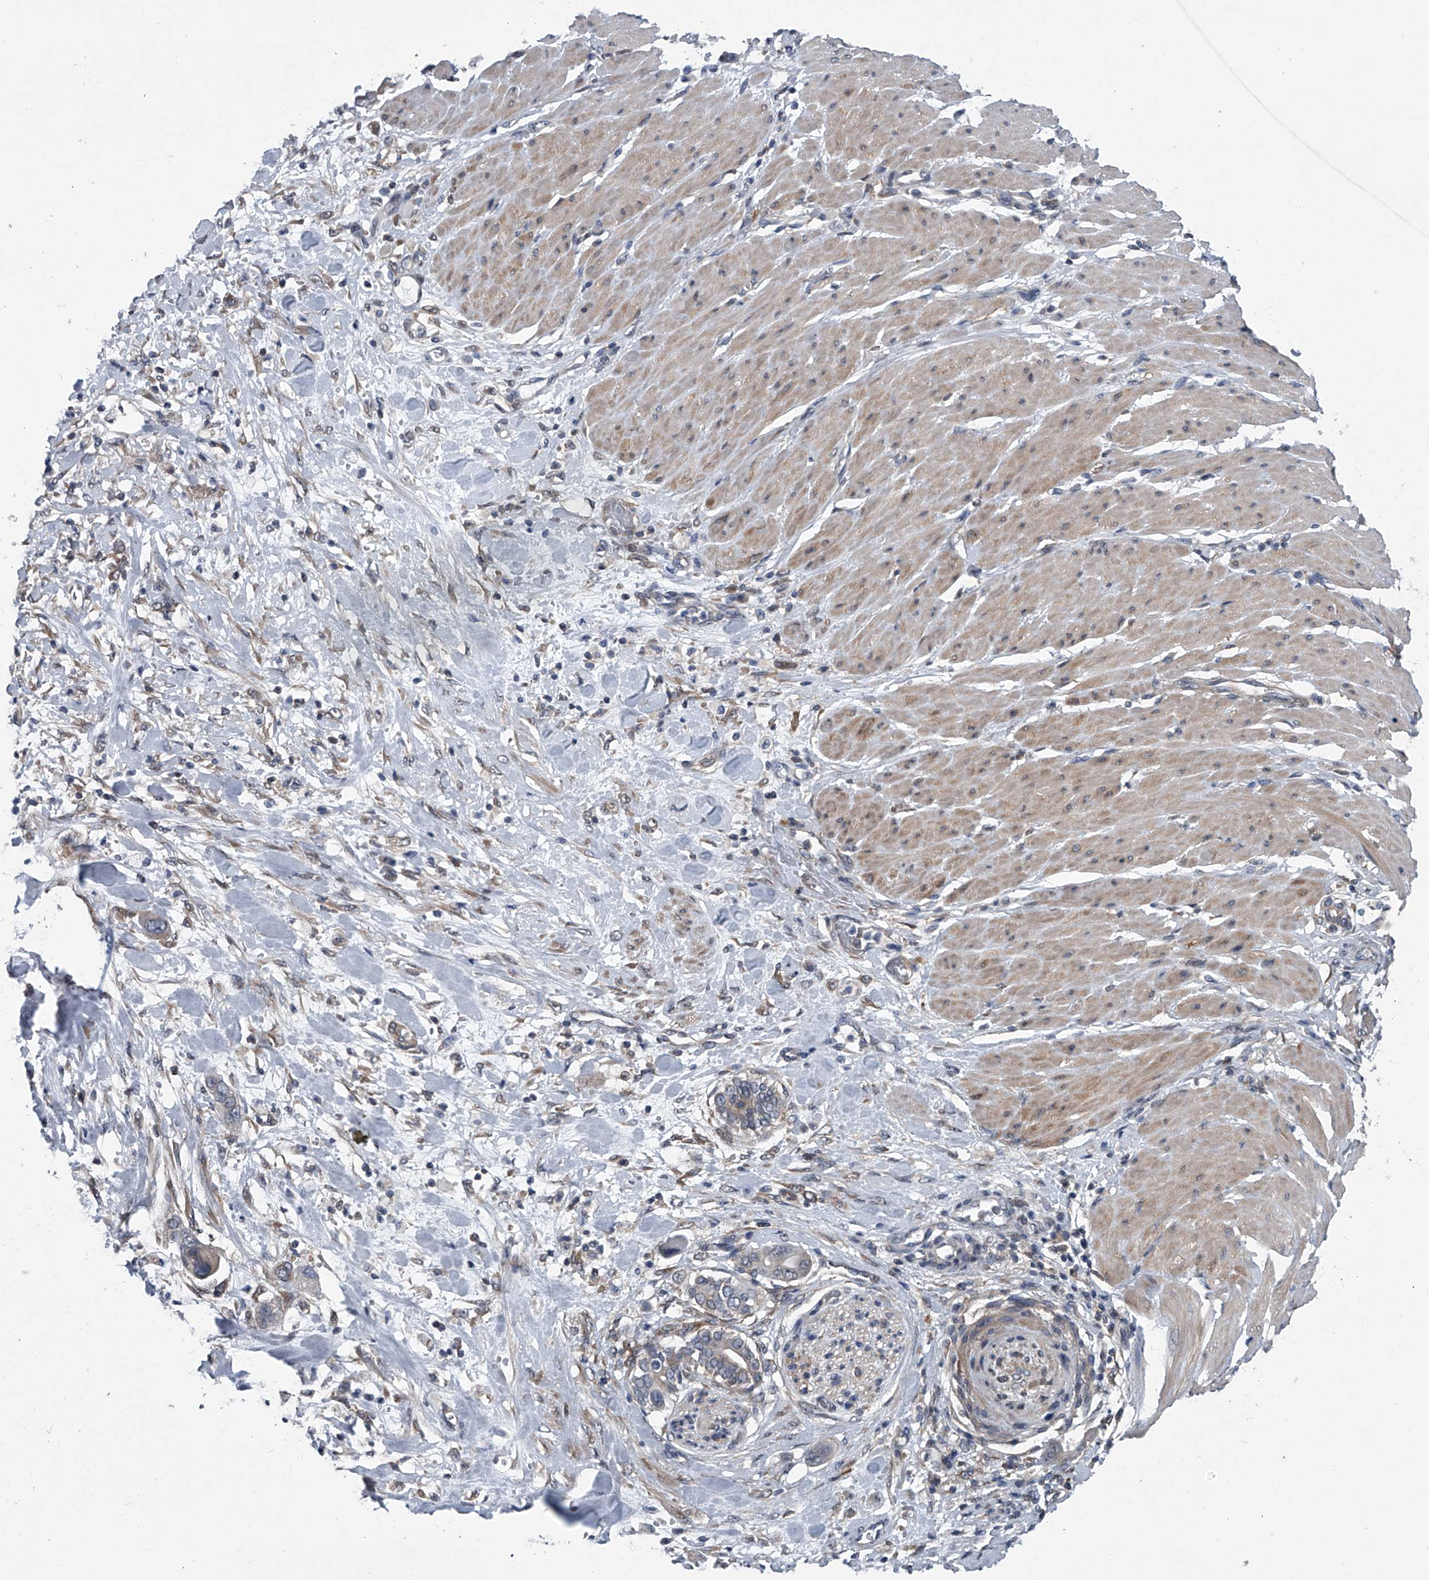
{"staining": {"intensity": "weak", "quantity": "<25%", "location": "cytoplasmic/membranous"}, "tissue": "pancreatic cancer", "cell_type": "Tumor cells", "image_type": "cancer", "snomed": [{"axis": "morphology", "description": "Adenocarcinoma, NOS"}, {"axis": "topography", "description": "Pancreas"}], "caption": "Tumor cells show no significant protein staining in adenocarcinoma (pancreatic).", "gene": "PPP2R5D", "patient": {"sex": "male", "age": 68}}